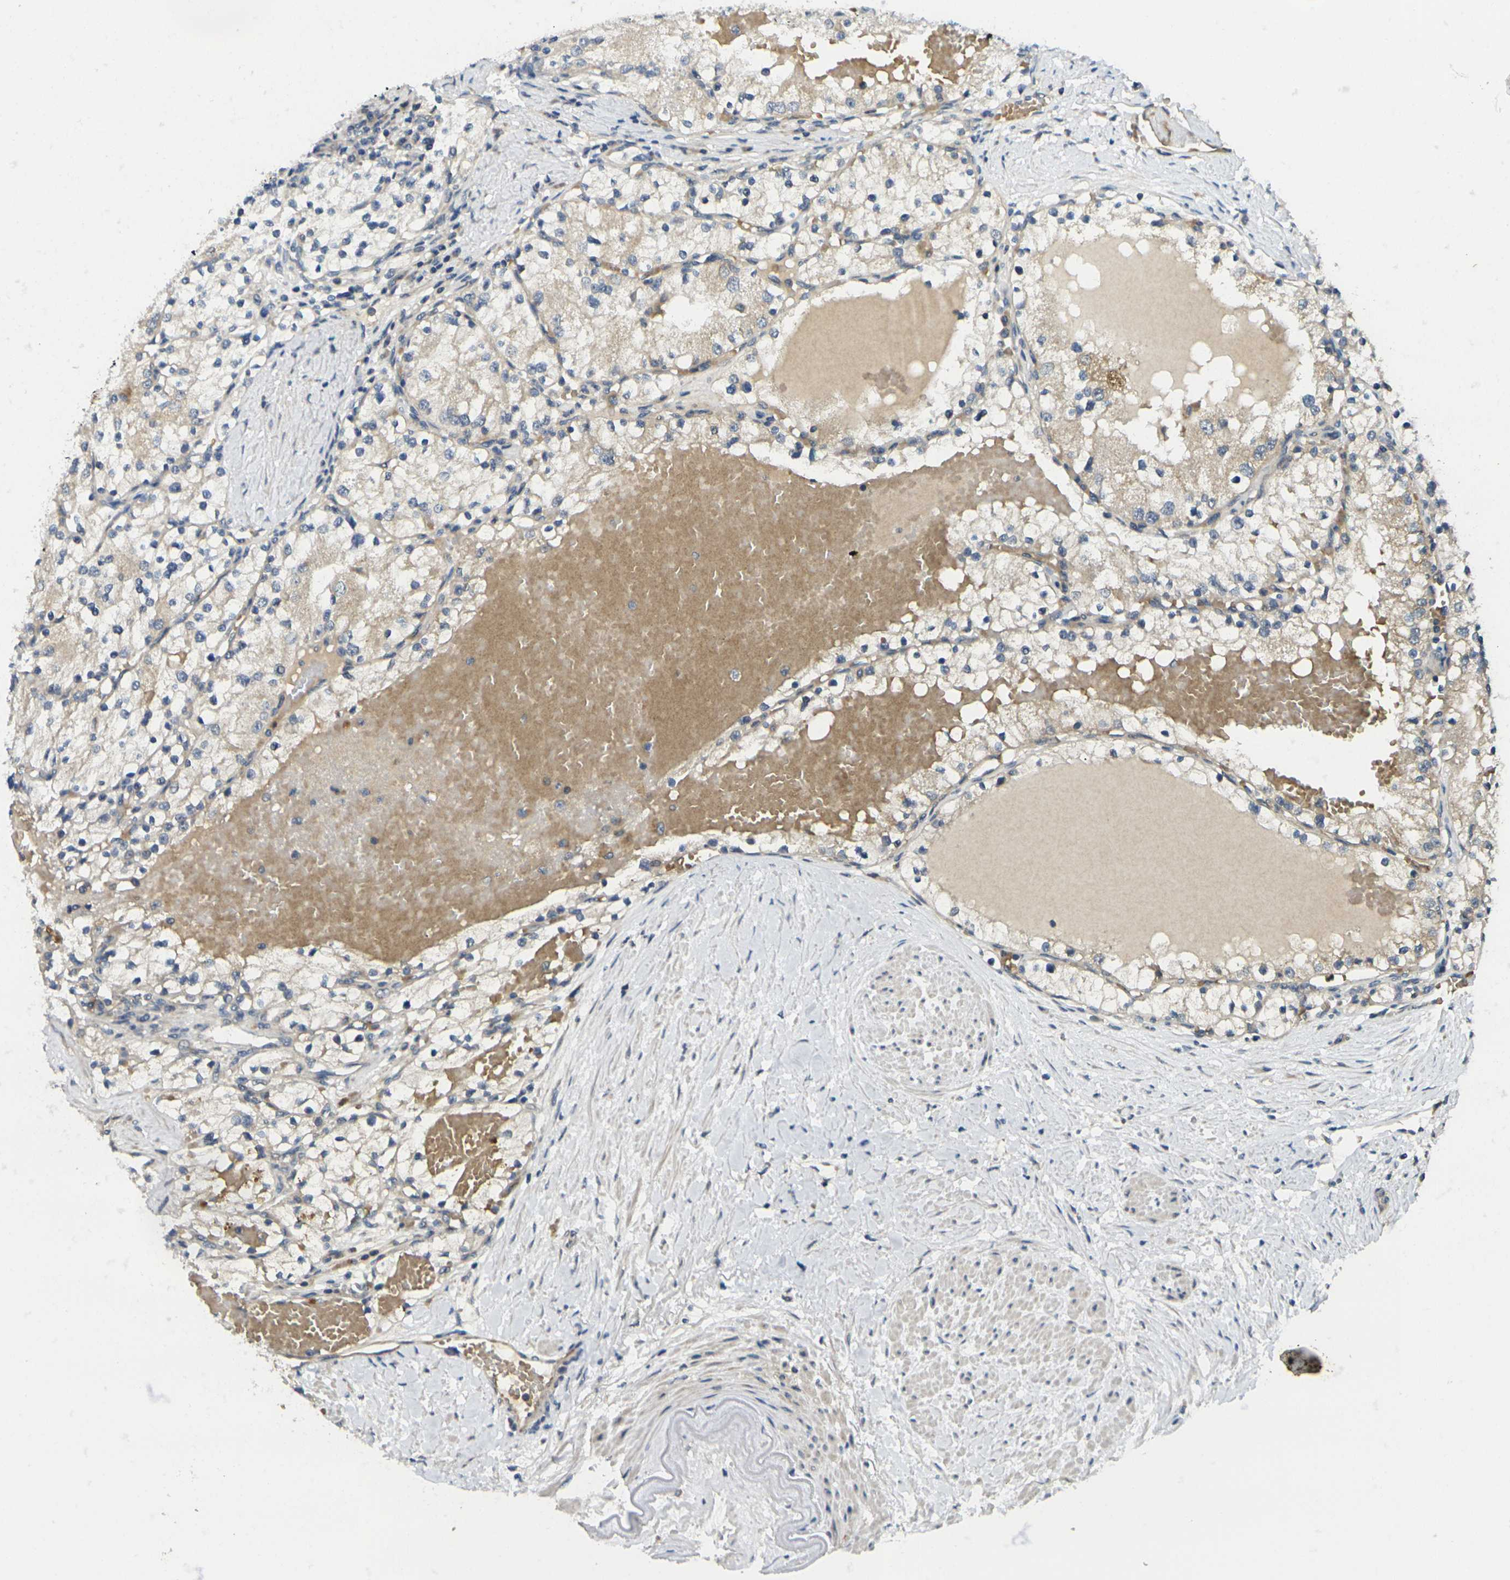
{"staining": {"intensity": "negative", "quantity": "none", "location": "none"}, "tissue": "renal cancer", "cell_type": "Tumor cells", "image_type": "cancer", "snomed": [{"axis": "morphology", "description": "Adenocarcinoma, NOS"}, {"axis": "topography", "description": "Kidney"}], "caption": "This is an immunohistochemistry photomicrograph of renal cancer (adenocarcinoma). There is no expression in tumor cells.", "gene": "MINAR2", "patient": {"sex": "male", "age": 68}}